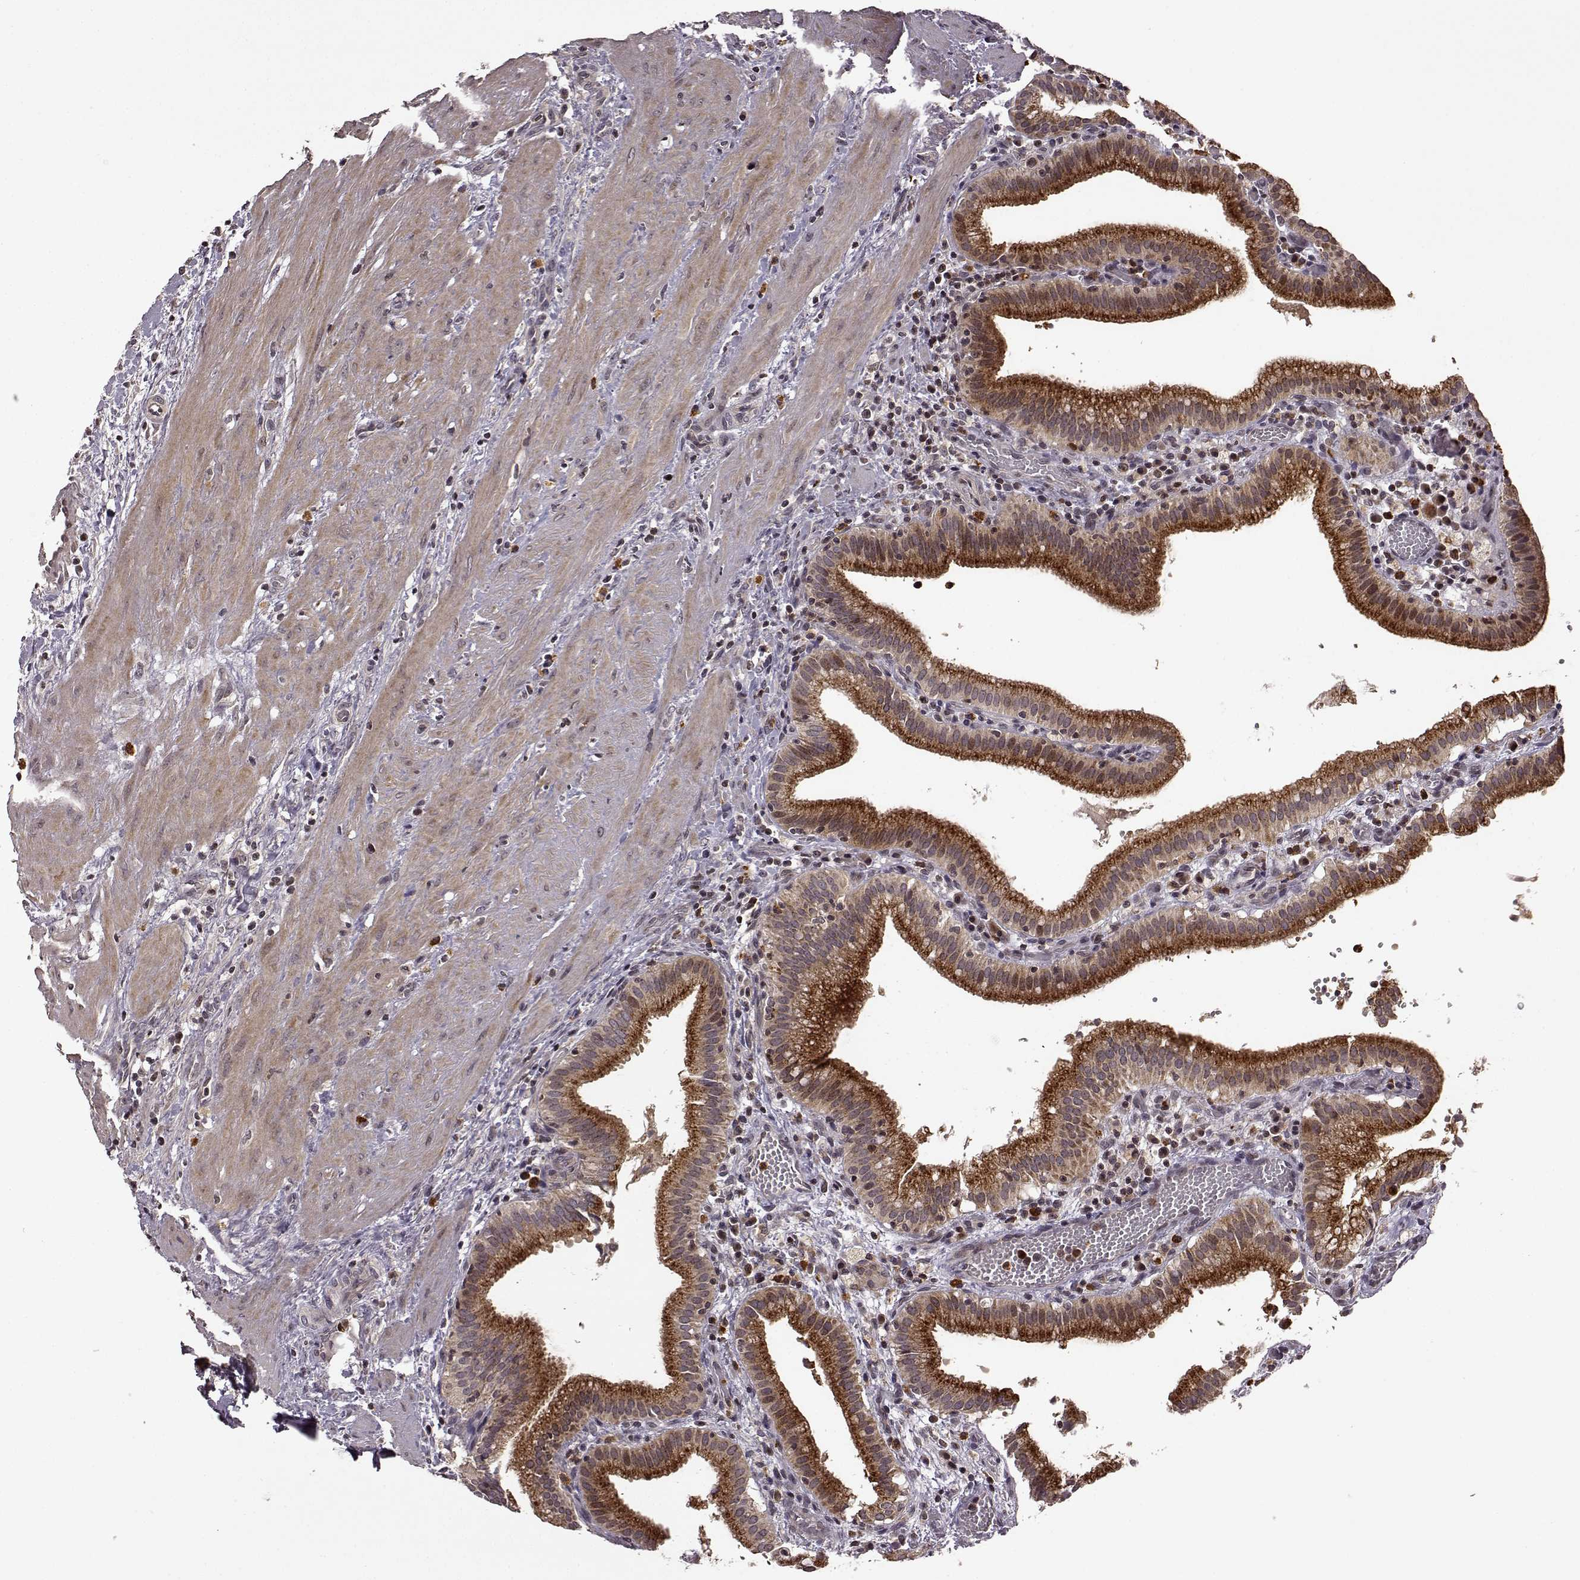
{"staining": {"intensity": "strong", "quantity": "25%-75%", "location": "cytoplasmic/membranous"}, "tissue": "gallbladder", "cell_type": "Glandular cells", "image_type": "normal", "snomed": [{"axis": "morphology", "description": "Normal tissue, NOS"}, {"axis": "topography", "description": "Gallbladder"}], "caption": "Glandular cells demonstrate strong cytoplasmic/membranous staining in about 25%-75% of cells in unremarkable gallbladder.", "gene": "TRMU", "patient": {"sex": "male", "age": 42}}